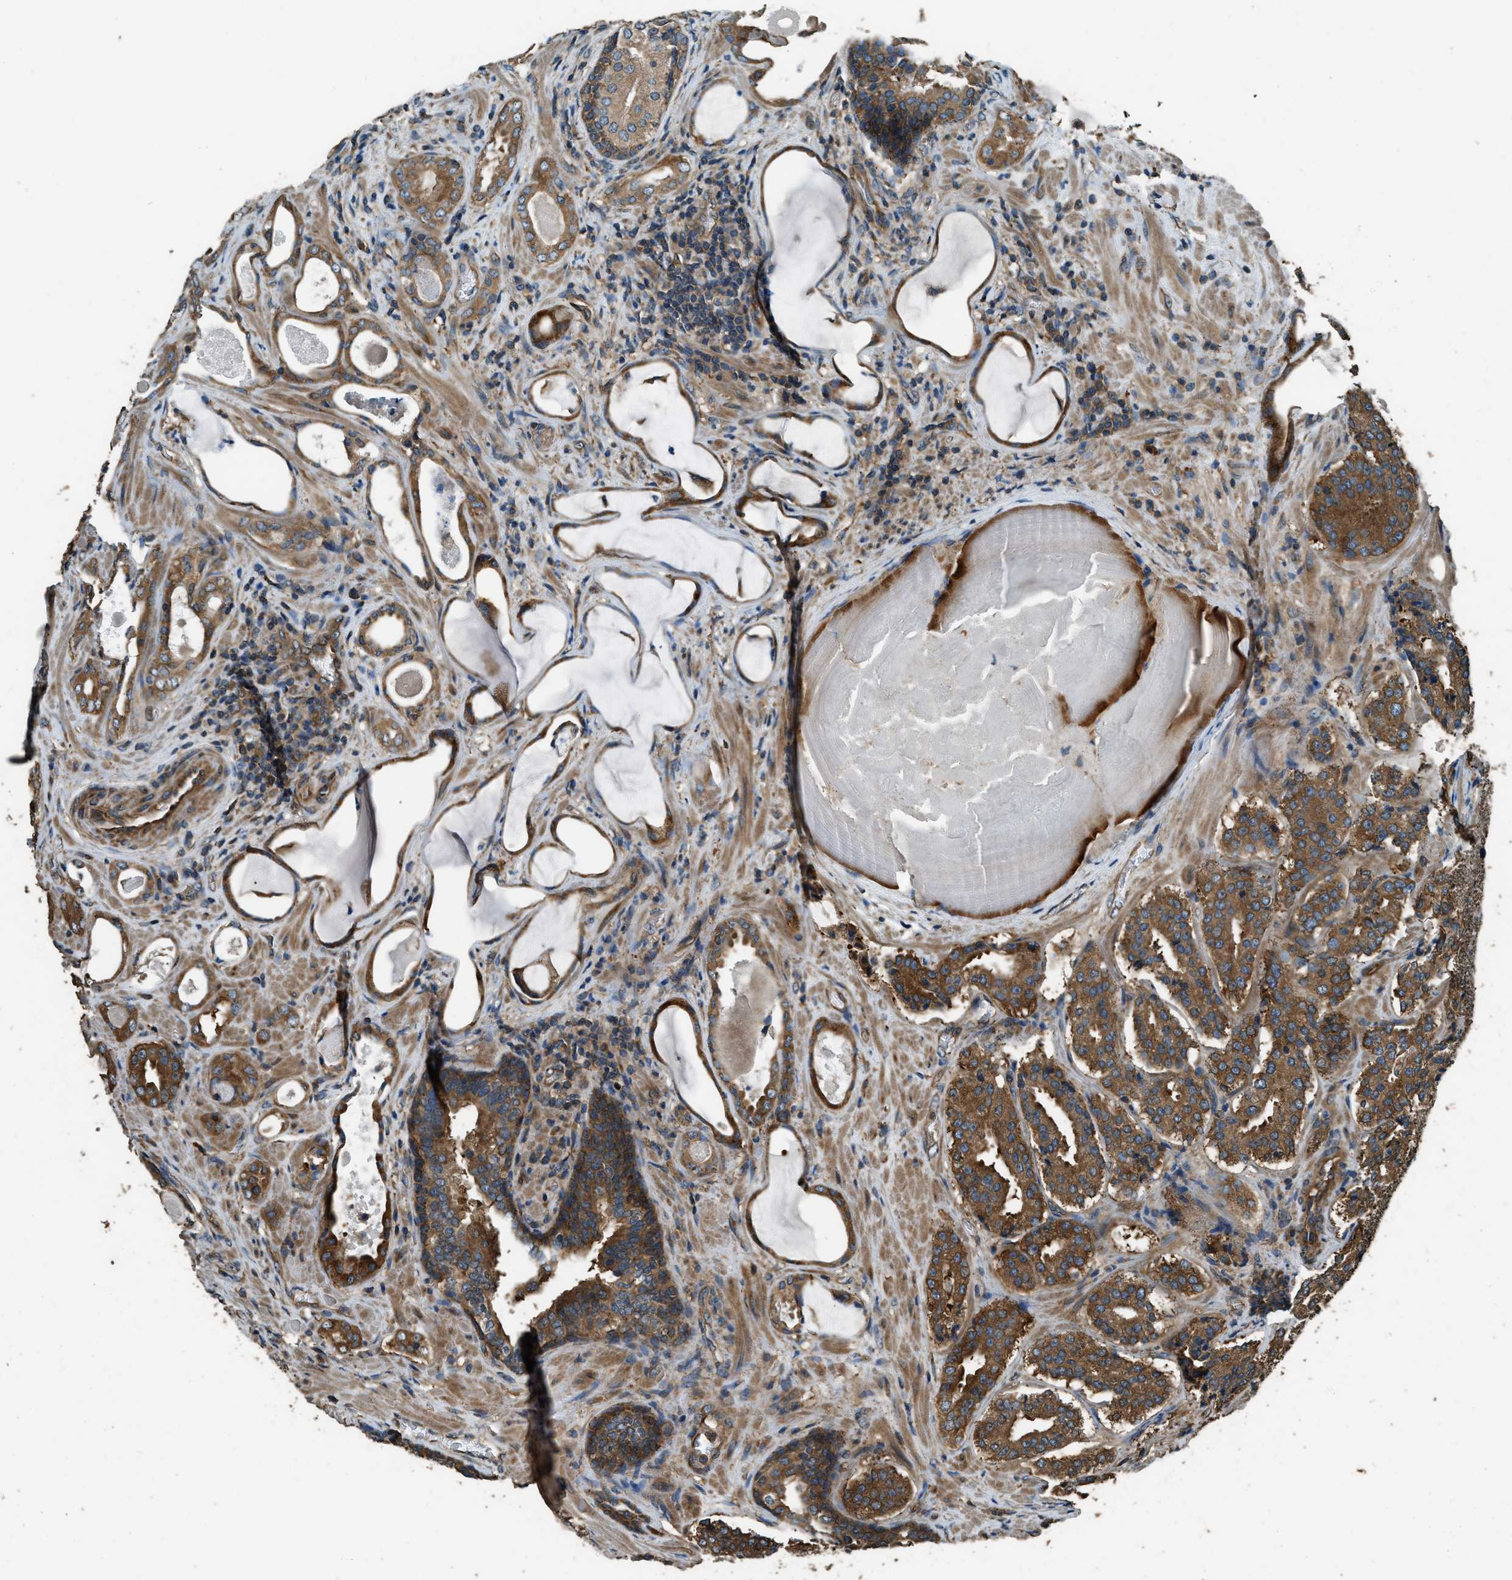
{"staining": {"intensity": "strong", "quantity": ">75%", "location": "cytoplasmic/membranous"}, "tissue": "prostate cancer", "cell_type": "Tumor cells", "image_type": "cancer", "snomed": [{"axis": "morphology", "description": "Adenocarcinoma, High grade"}, {"axis": "topography", "description": "Prostate"}], "caption": "Prostate cancer was stained to show a protein in brown. There is high levels of strong cytoplasmic/membranous positivity in about >75% of tumor cells.", "gene": "MARS1", "patient": {"sex": "male", "age": 60}}